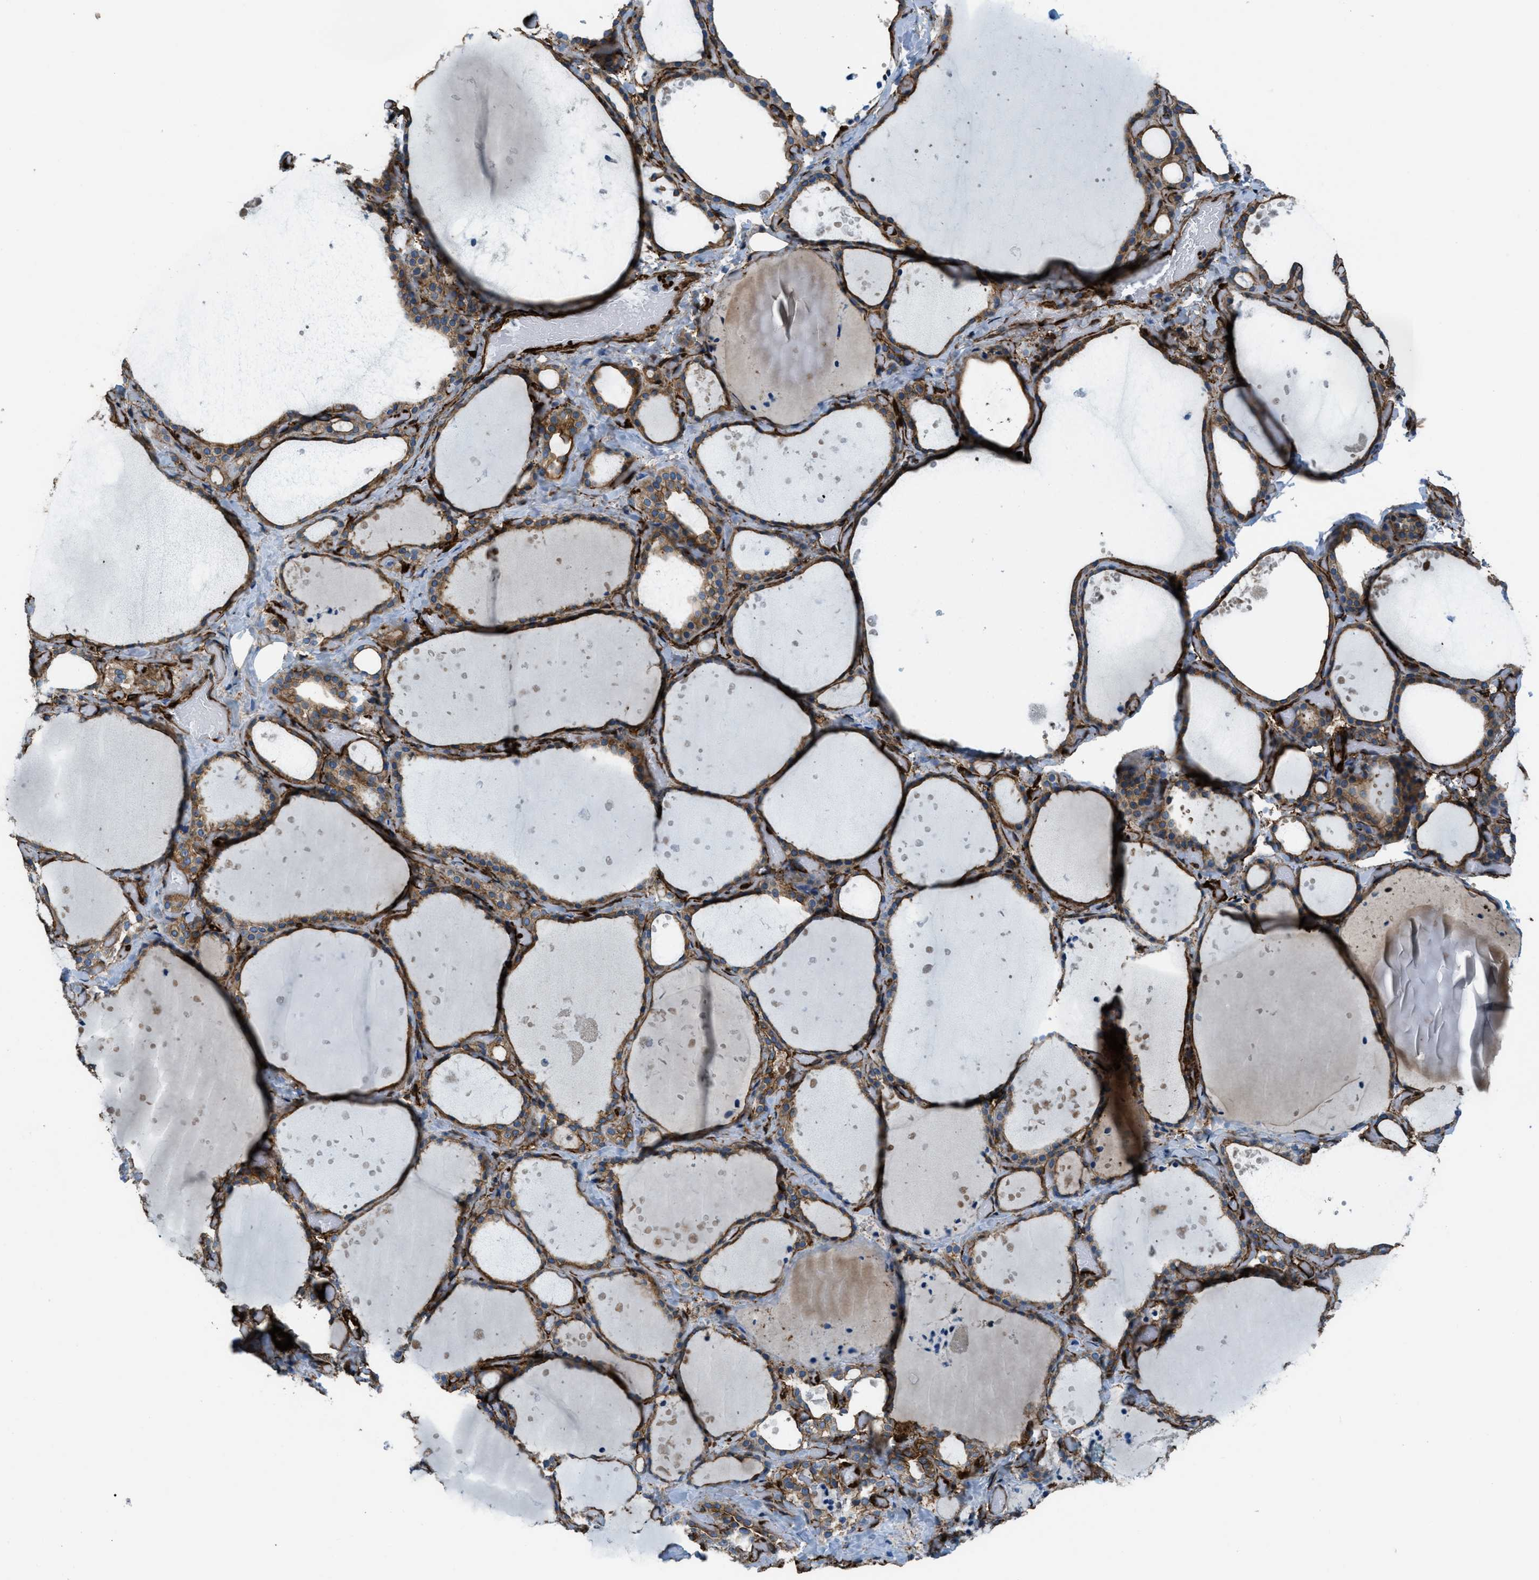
{"staining": {"intensity": "moderate", "quantity": ">75%", "location": "cytoplasmic/membranous"}, "tissue": "thyroid gland", "cell_type": "Glandular cells", "image_type": "normal", "snomed": [{"axis": "morphology", "description": "Normal tissue, NOS"}, {"axis": "topography", "description": "Thyroid gland"}], "caption": "Immunohistochemical staining of benign thyroid gland shows moderate cytoplasmic/membranous protein staining in about >75% of glandular cells.", "gene": "CALD1", "patient": {"sex": "female", "age": 44}}